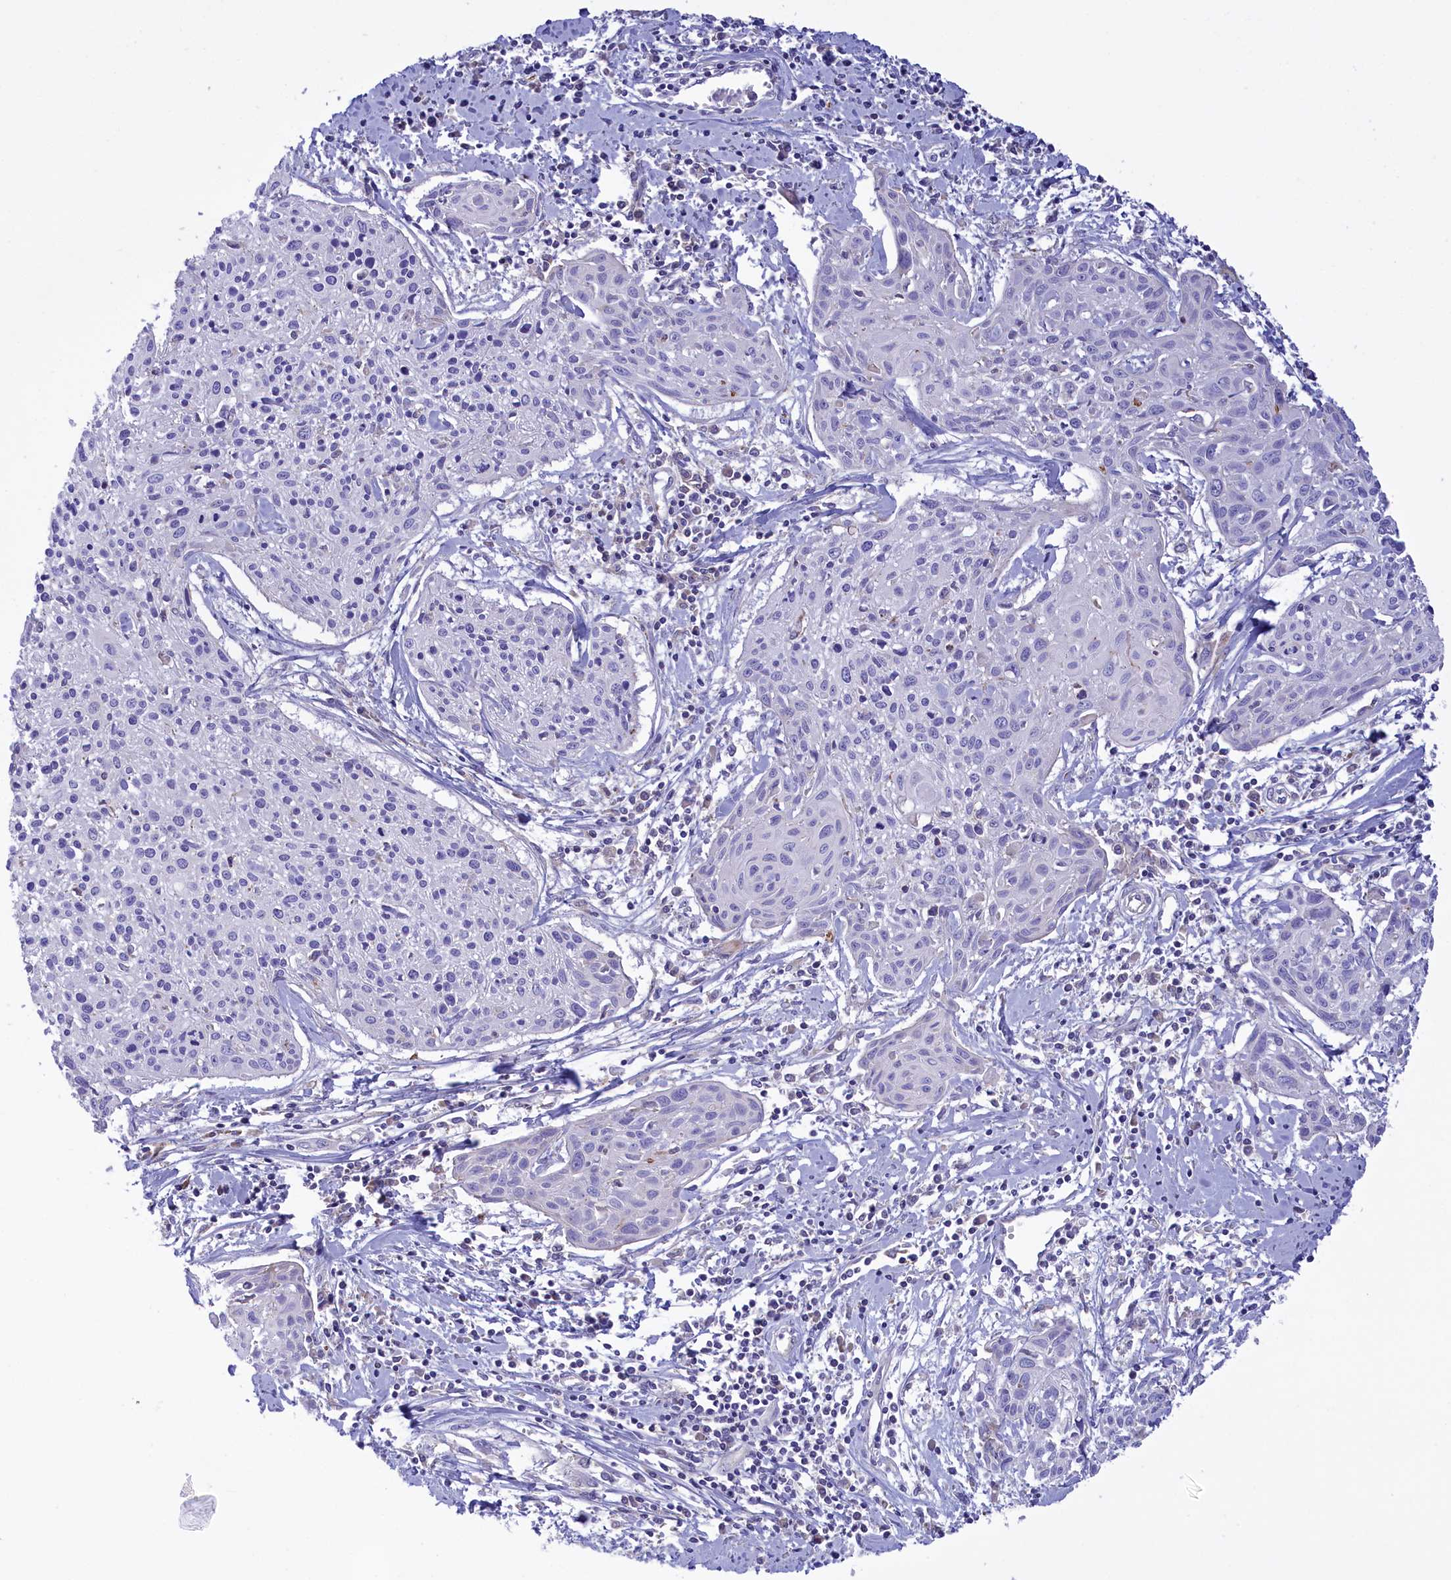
{"staining": {"intensity": "negative", "quantity": "none", "location": "none"}, "tissue": "cervical cancer", "cell_type": "Tumor cells", "image_type": "cancer", "snomed": [{"axis": "morphology", "description": "Squamous cell carcinoma, NOS"}, {"axis": "topography", "description": "Cervix"}], "caption": "Immunohistochemical staining of human cervical cancer (squamous cell carcinoma) reveals no significant positivity in tumor cells.", "gene": "CORO7-PAM16", "patient": {"sex": "female", "age": 51}}